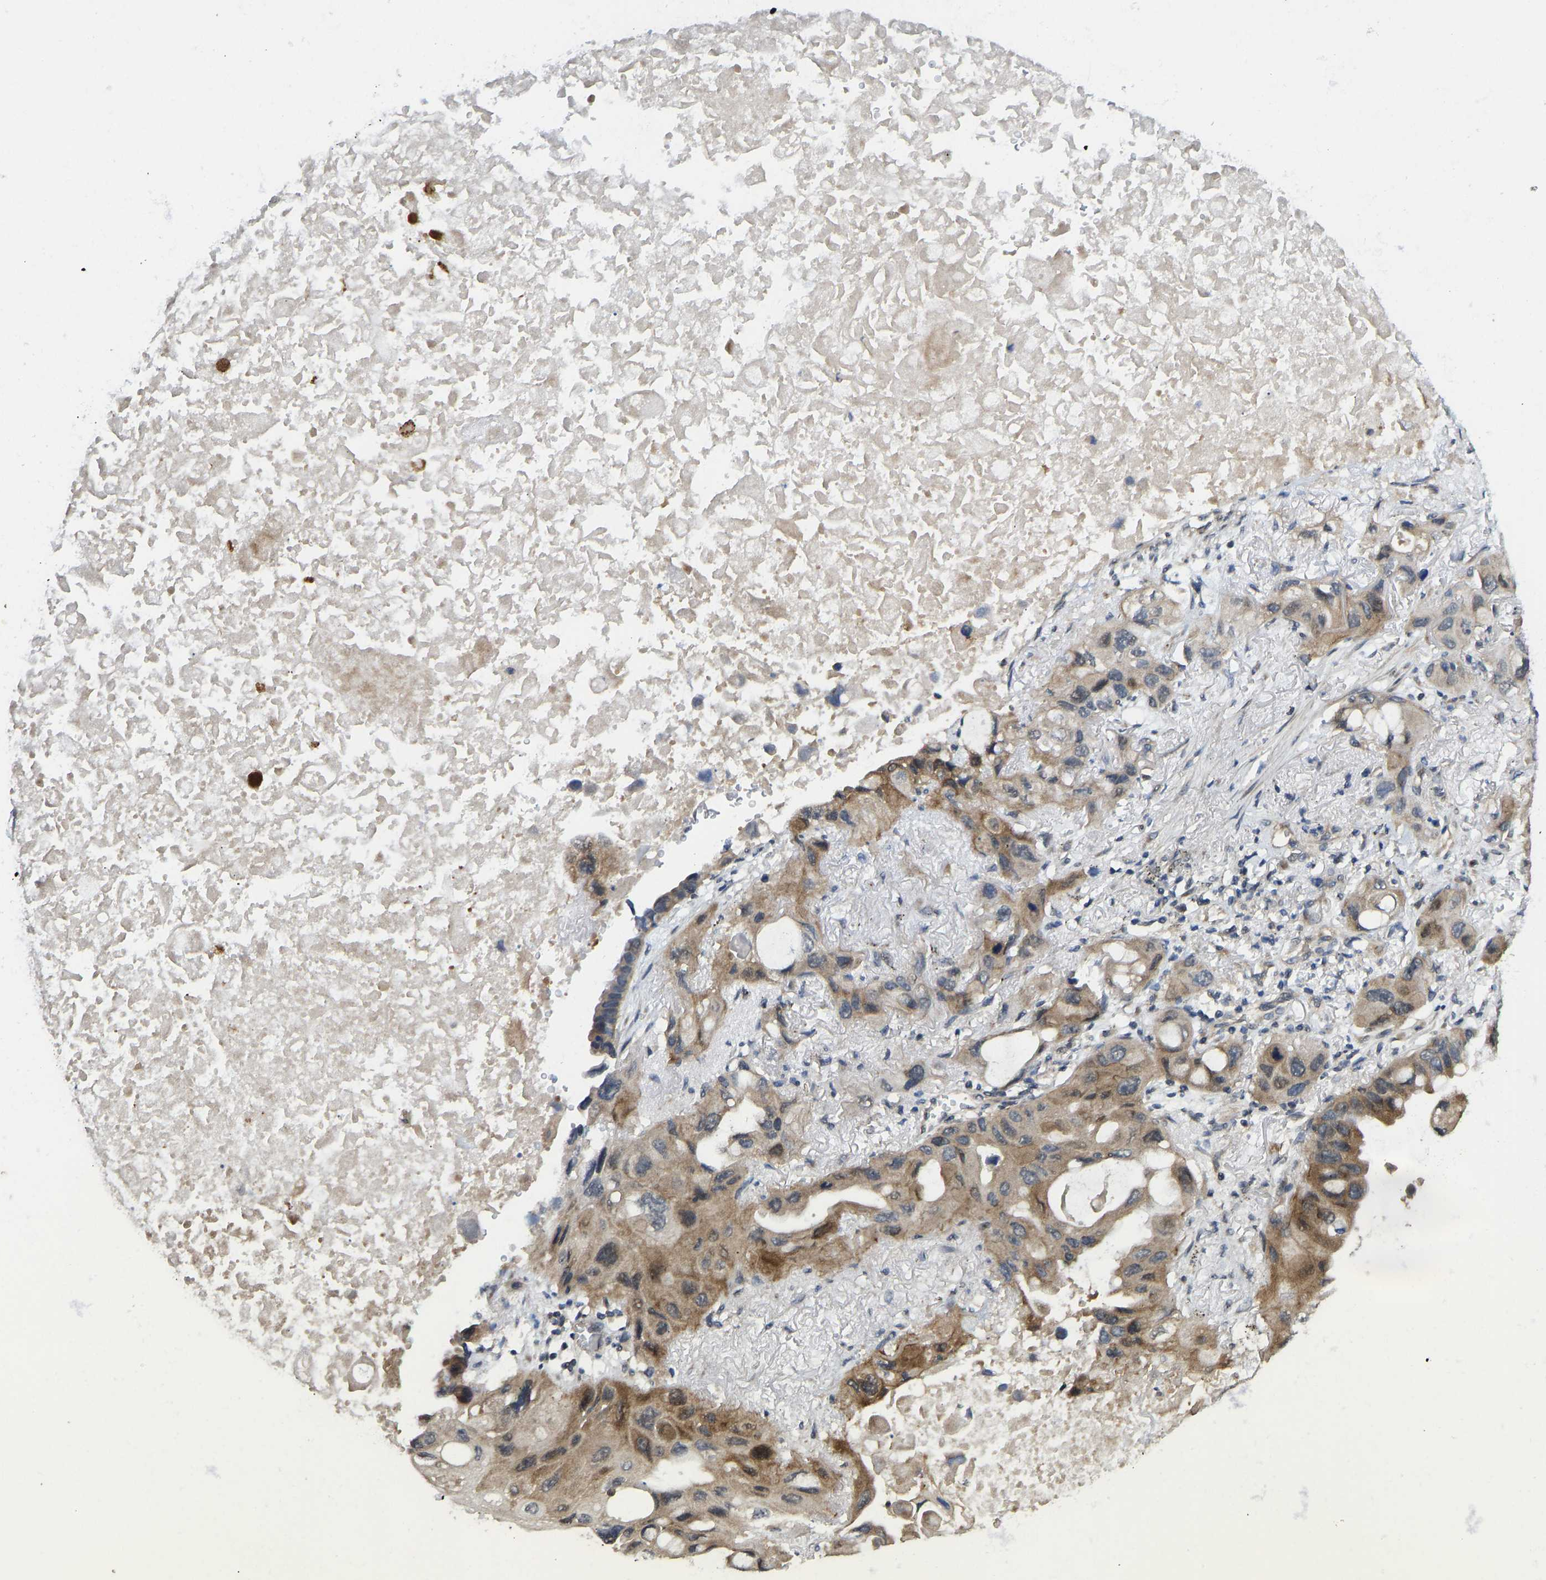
{"staining": {"intensity": "moderate", "quantity": ">75%", "location": "cytoplasmic/membranous"}, "tissue": "lung cancer", "cell_type": "Tumor cells", "image_type": "cancer", "snomed": [{"axis": "morphology", "description": "Squamous cell carcinoma, NOS"}, {"axis": "topography", "description": "Lung"}], "caption": "DAB immunohistochemical staining of squamous cell carcinoma (lung) displays moderate cytoplasmic/membranous protein expression in approximately >75% of tumor cells.", "gene": "NDRG3", "patient": {"sex": "female", "age": 73}}